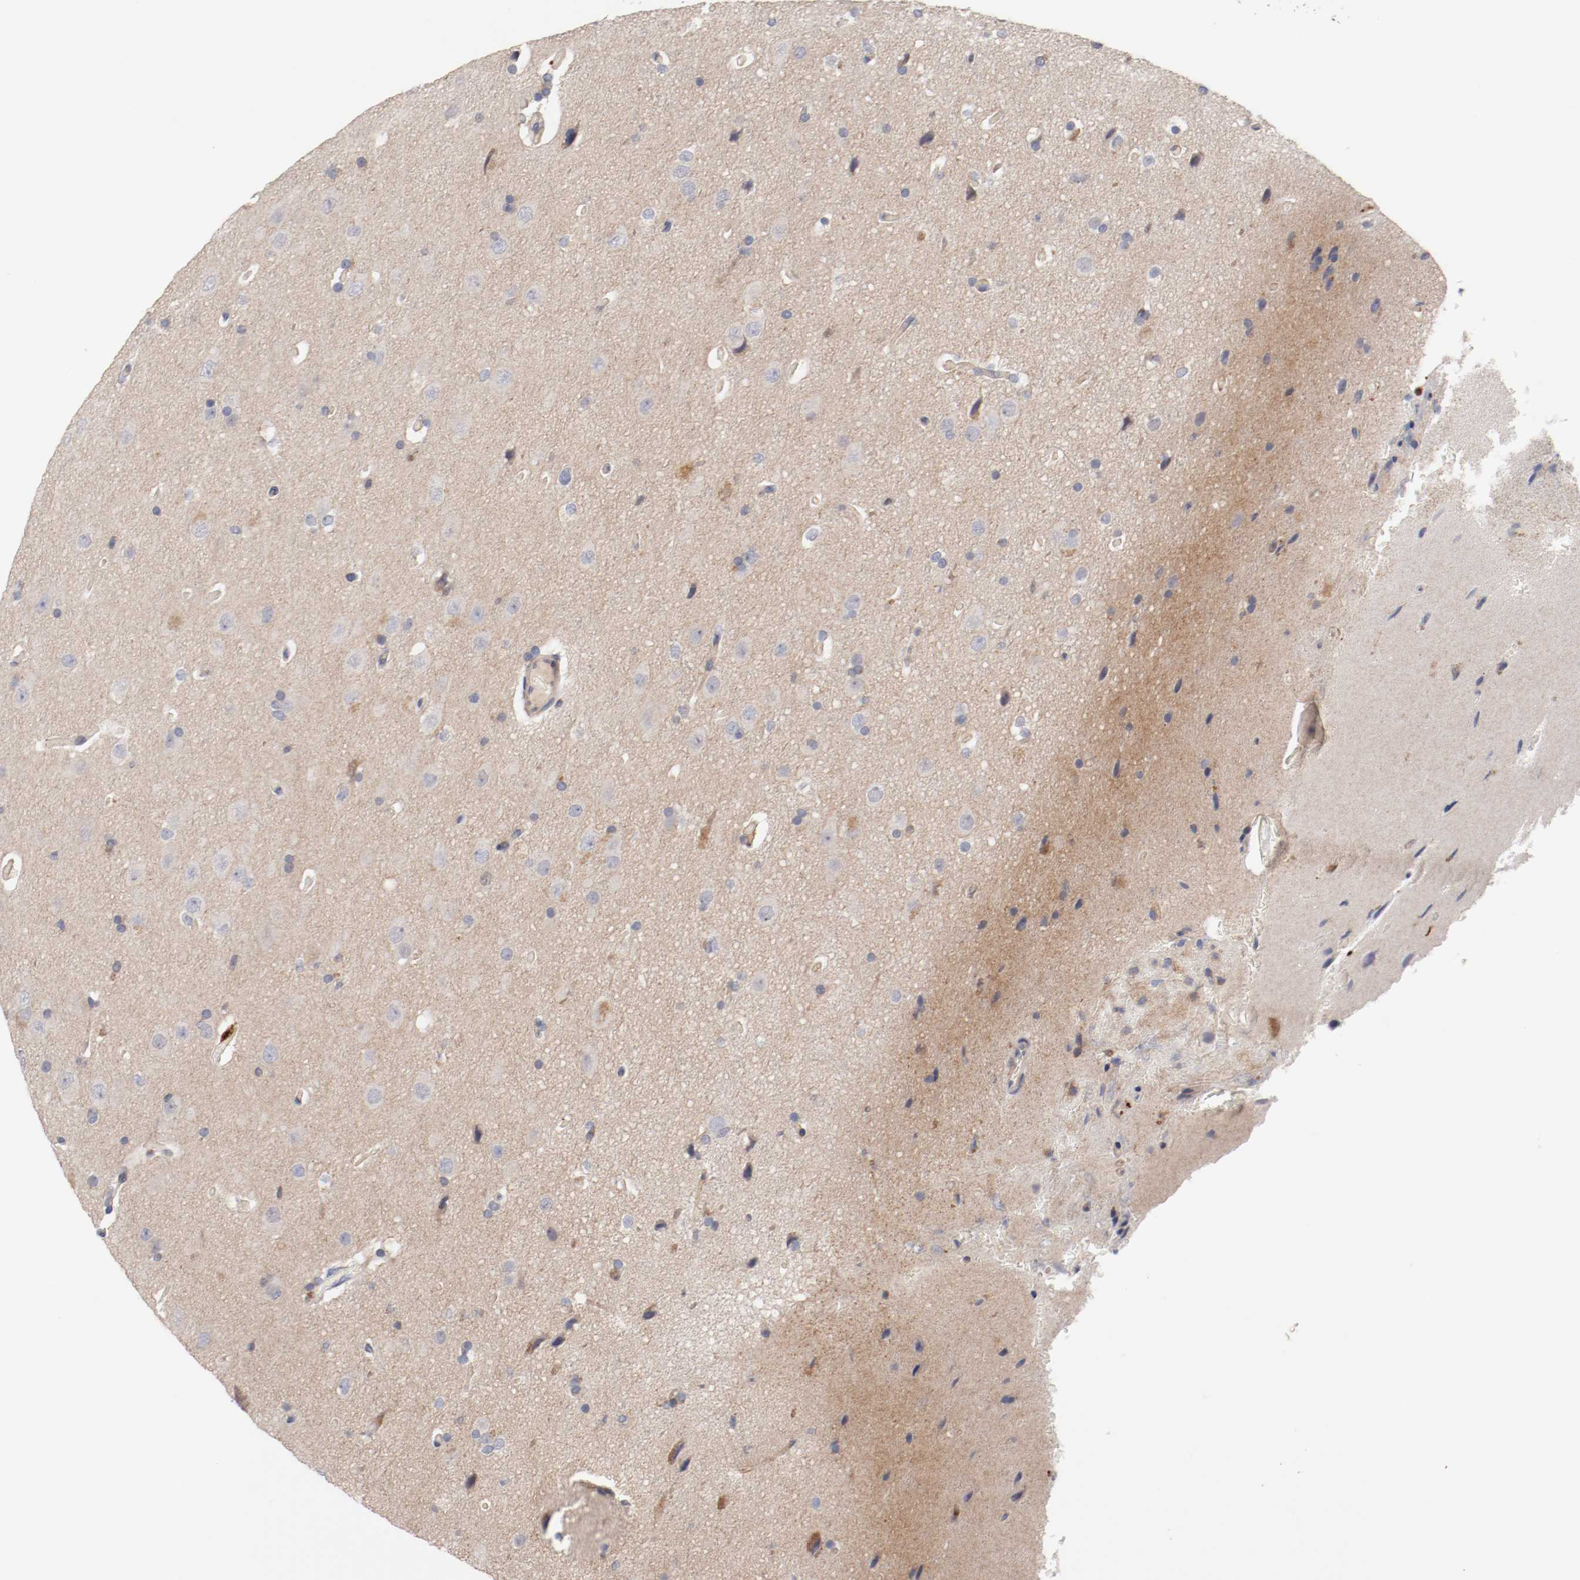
{"staining": {"intensity": "negative", "quantity": "none", "location": "none"}, "tissue": "glioma", "cell_type": "Tumor cells", "image_type": "cancer", "snomed": [{"axis": "morphology", "description": "Glioma, malignant, Low grade"}, {"axis": "topography", "description": "Cerebral cortex"}], "caption": "DAB immunohistochemical staining of malignant glioma (low-grade) demonstrates no significant expression in tumor cells.", "gene": "CBL", "patient": {"sex": "female", "age": 47}}